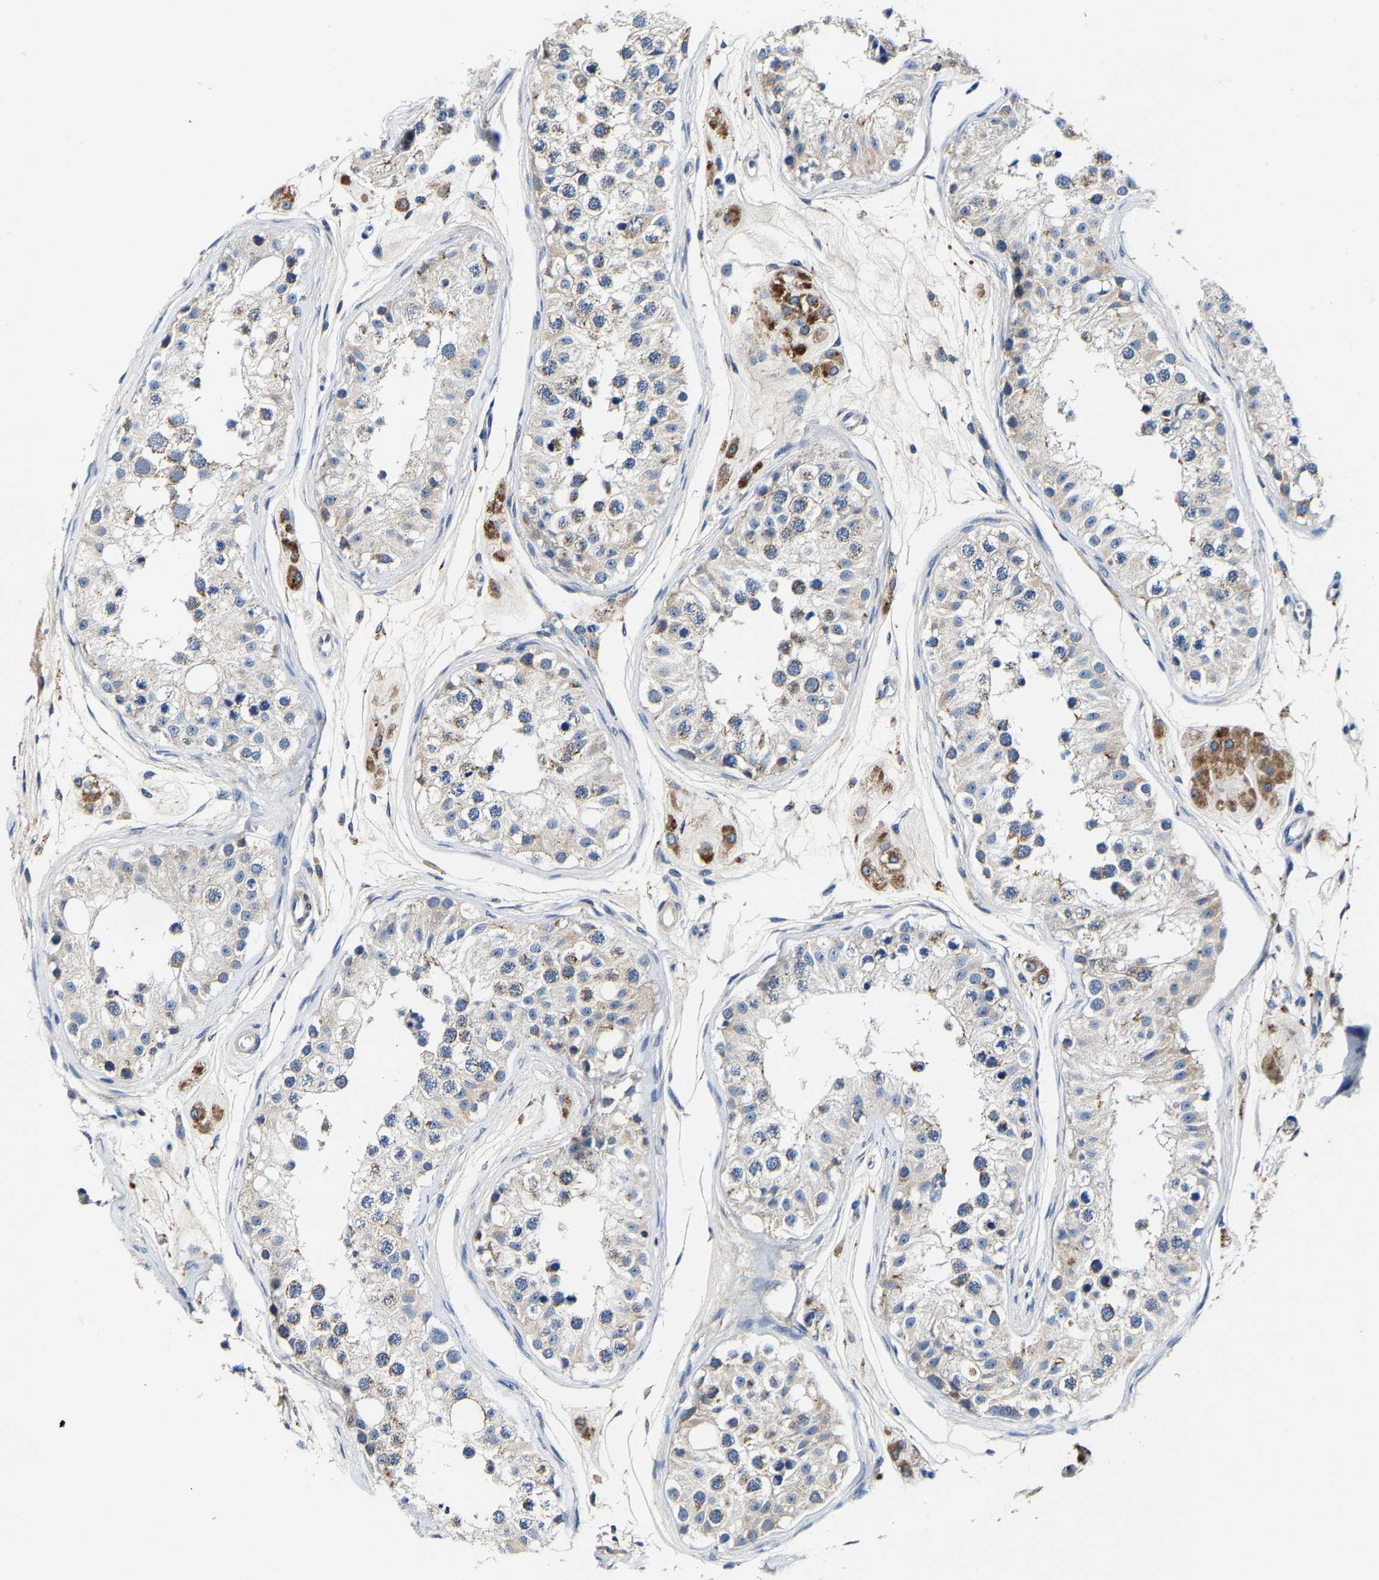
{"staining": {"intensity": "weak", "quantity": "<25%", "location": "cytoplasmic/membranous"}, "tissue": "testis", "cell_type": "Cells in seminiferous ducts", "image_type": "normal", "snomed": [{"axis": "morphology", "description": "Normal tissue, NOS"}, {"axis": "morphology", "description": "Adenocarcinoma, metastatic, NOS"}, {"axis": "topography", "description": "Testis"}], "caption": "Immunohistochemistry (IHC) of normal testis demonstrates no staining in cells in seminiferous ducts.", "gene": "SLC25A25", "patient": {"sex": "male", "age": 26}}